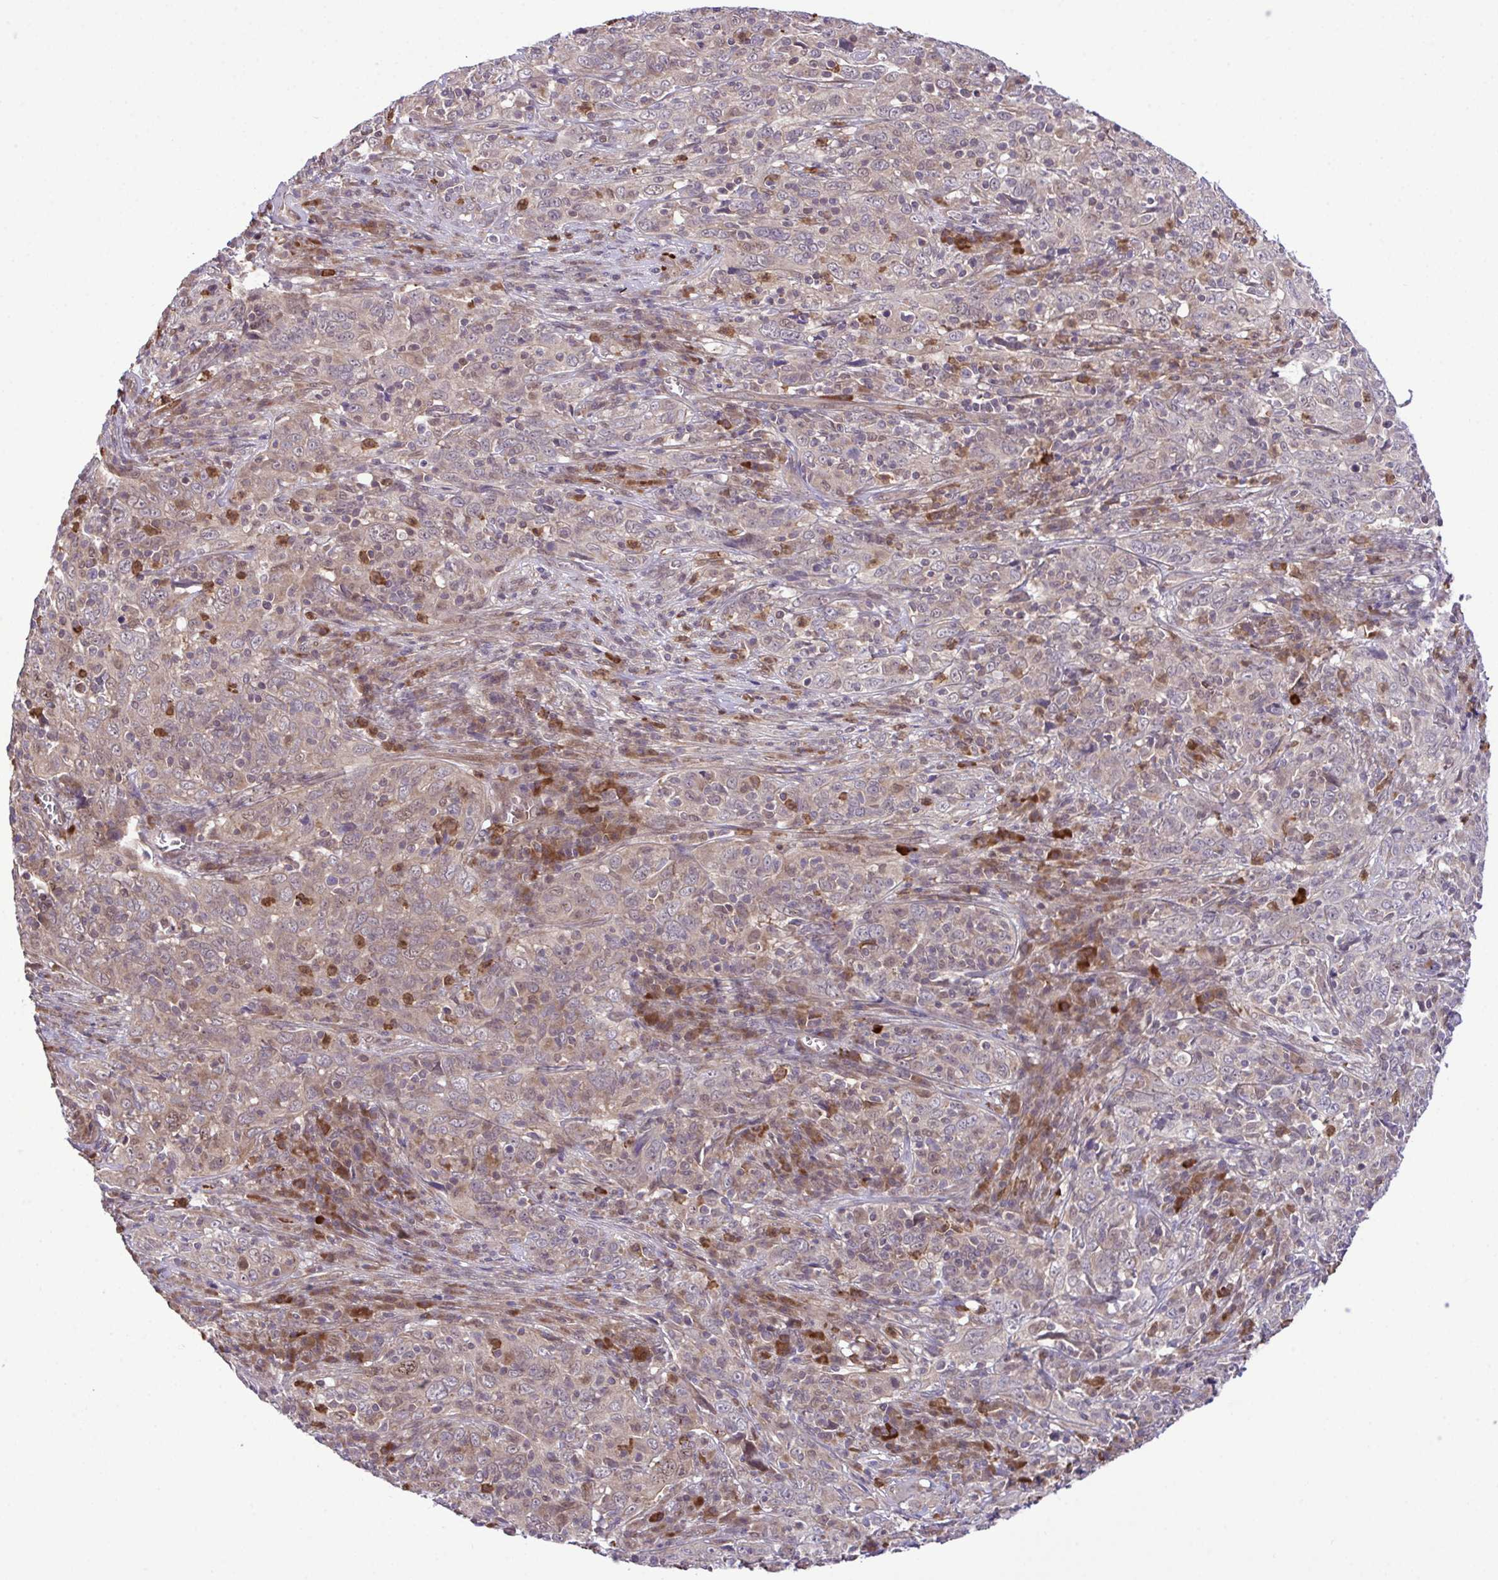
{"staining": {"intensity": "weak", "quantity": ">75%", "location": "cytoplasmic/membranous,nuclear"}, "tissue": "cervical cancer", "cell_type": "Tumor cells", "image_type": "cancer", "snomed": [{"axis": "morphology", "description": "Squamous cell carcinoma, NOS"}, {"axis": "topography", "description": "Cervix"}], "caption": "Weak cytoplasmic/membranous and nuclear protein staining is identified in approximately >75% of tumor cells in cervical cancer (squamous cell carcinoma). Using DAB (3,3'-diaminobenzidine) (brown) and hematoxylin (blue) stains, captured at high magnification using brightfield microscopy.", "gene": "CMPK1", "patient": {"sex": "female", "age": 46}}